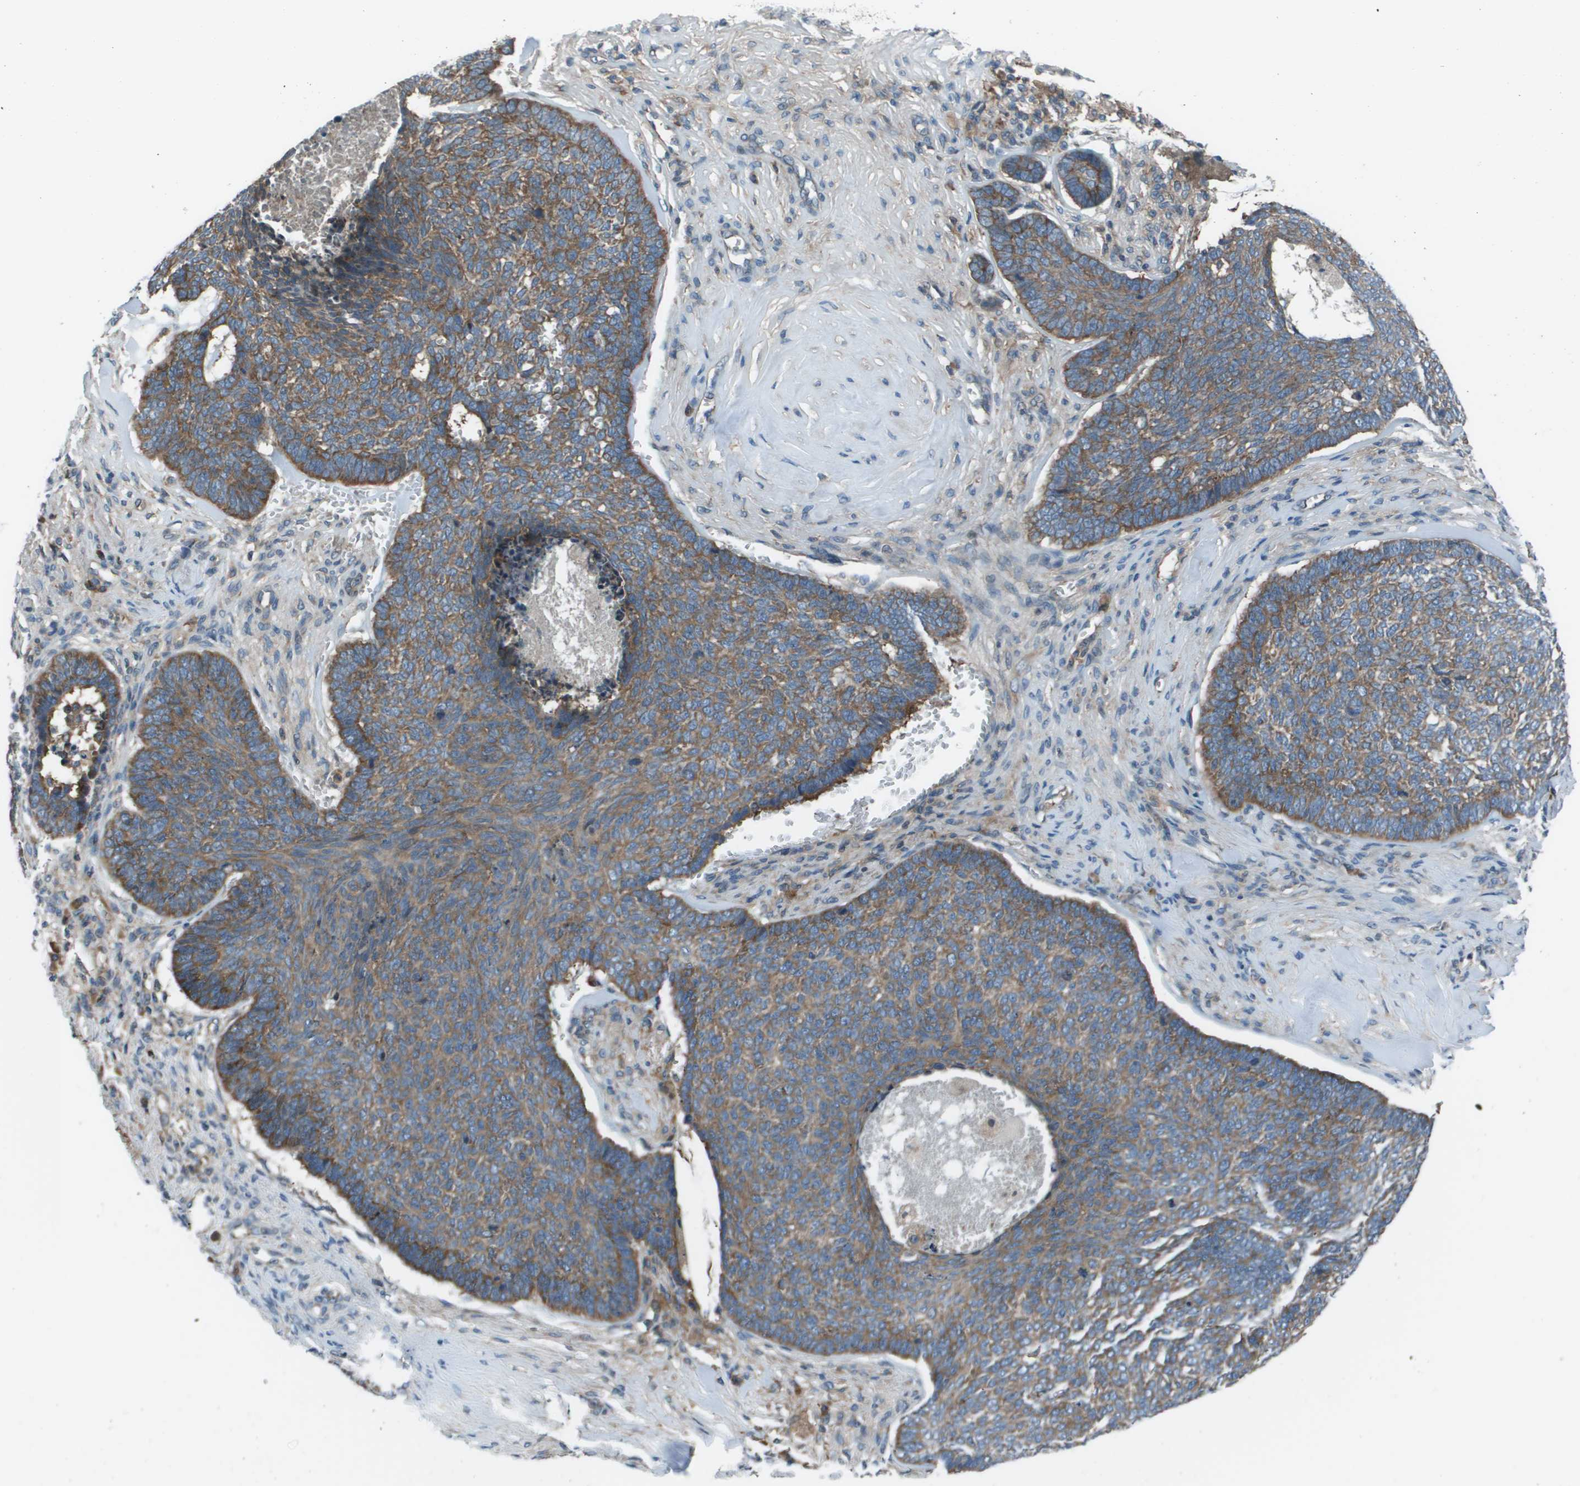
{"staining": {"intensity": "moderate", "quantity": ">75%", "location": "cytoplasmic/membranous"}, "tissue": "skin cancer", "cell_type": "Tumor cells", "image_type": "cancer", "snomed": [{"axis": "morphology", "description": "Basal cell carcinoma"}, {"axis": "topography", "description": "Skin"}], "caption": "A brown stain highlights moderate cytoplasmic/membranous expression of a protein in skin cancer (basal cell carcinoma) tumor cells. Nuclei are stained in blue.", "gene": "EIF3B", "patient": {"sex": "male", "age": 84}}